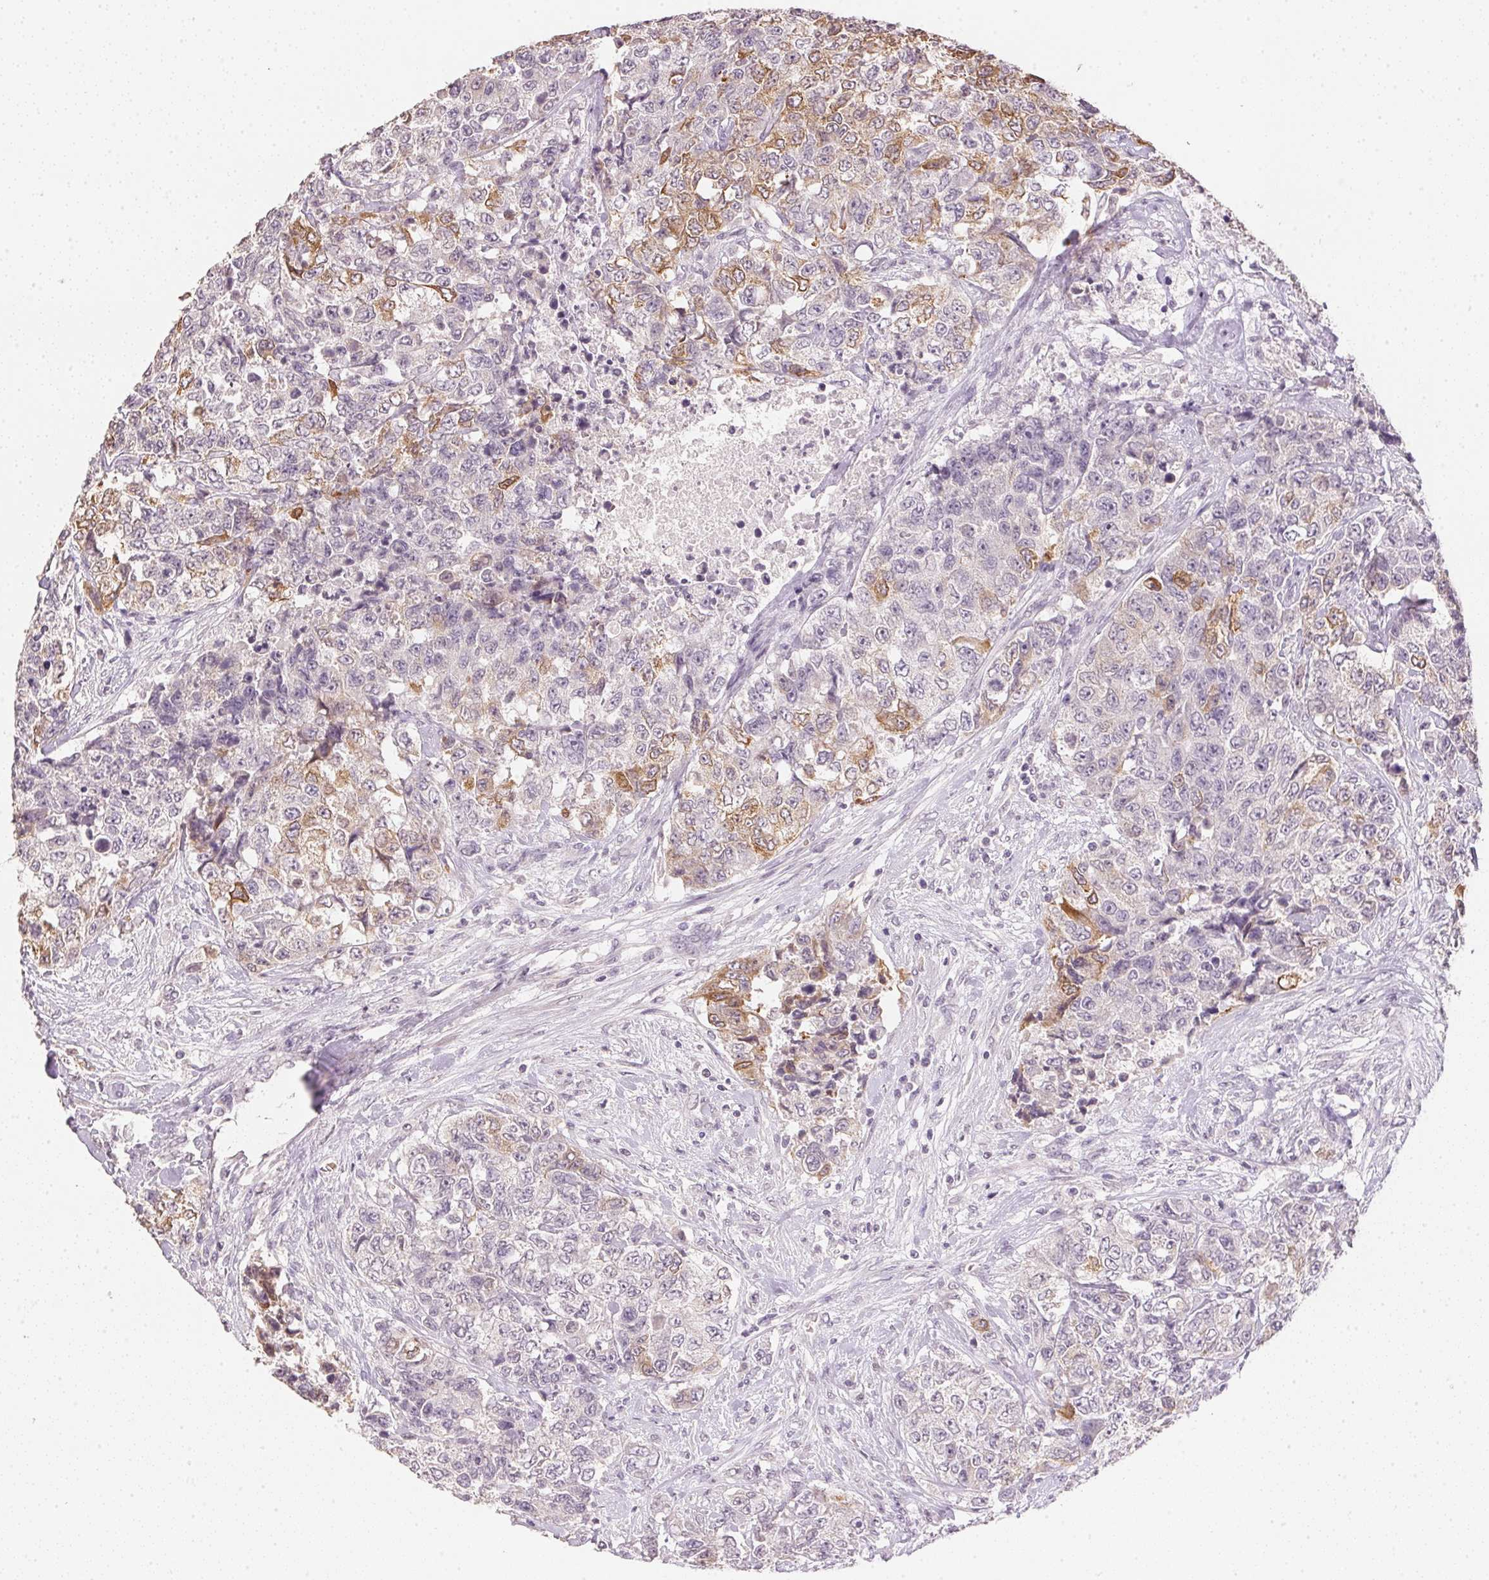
{"staining": {"intensity": "moderate", "quantity": "<25%", "location": "cytoplasmic/membranous"}, "tissue": "urothelial cancer", "cell_type": "Tumor cells", "image_type": "cancer", "snomed": [{"axis": "morphology", "description": "Urothelial carcinoma, High grade"}, {"axis": "topography", "description": "Urinary bladder"}], "caption": "High-grade urothelial carcinoma stained for a protein (brown) reveals moderate cytoplasmic/membranous positive staining in about <25% of tumor cells.", "gene": "DHCR24", "patient": {"sex": "female", "age": 78}}